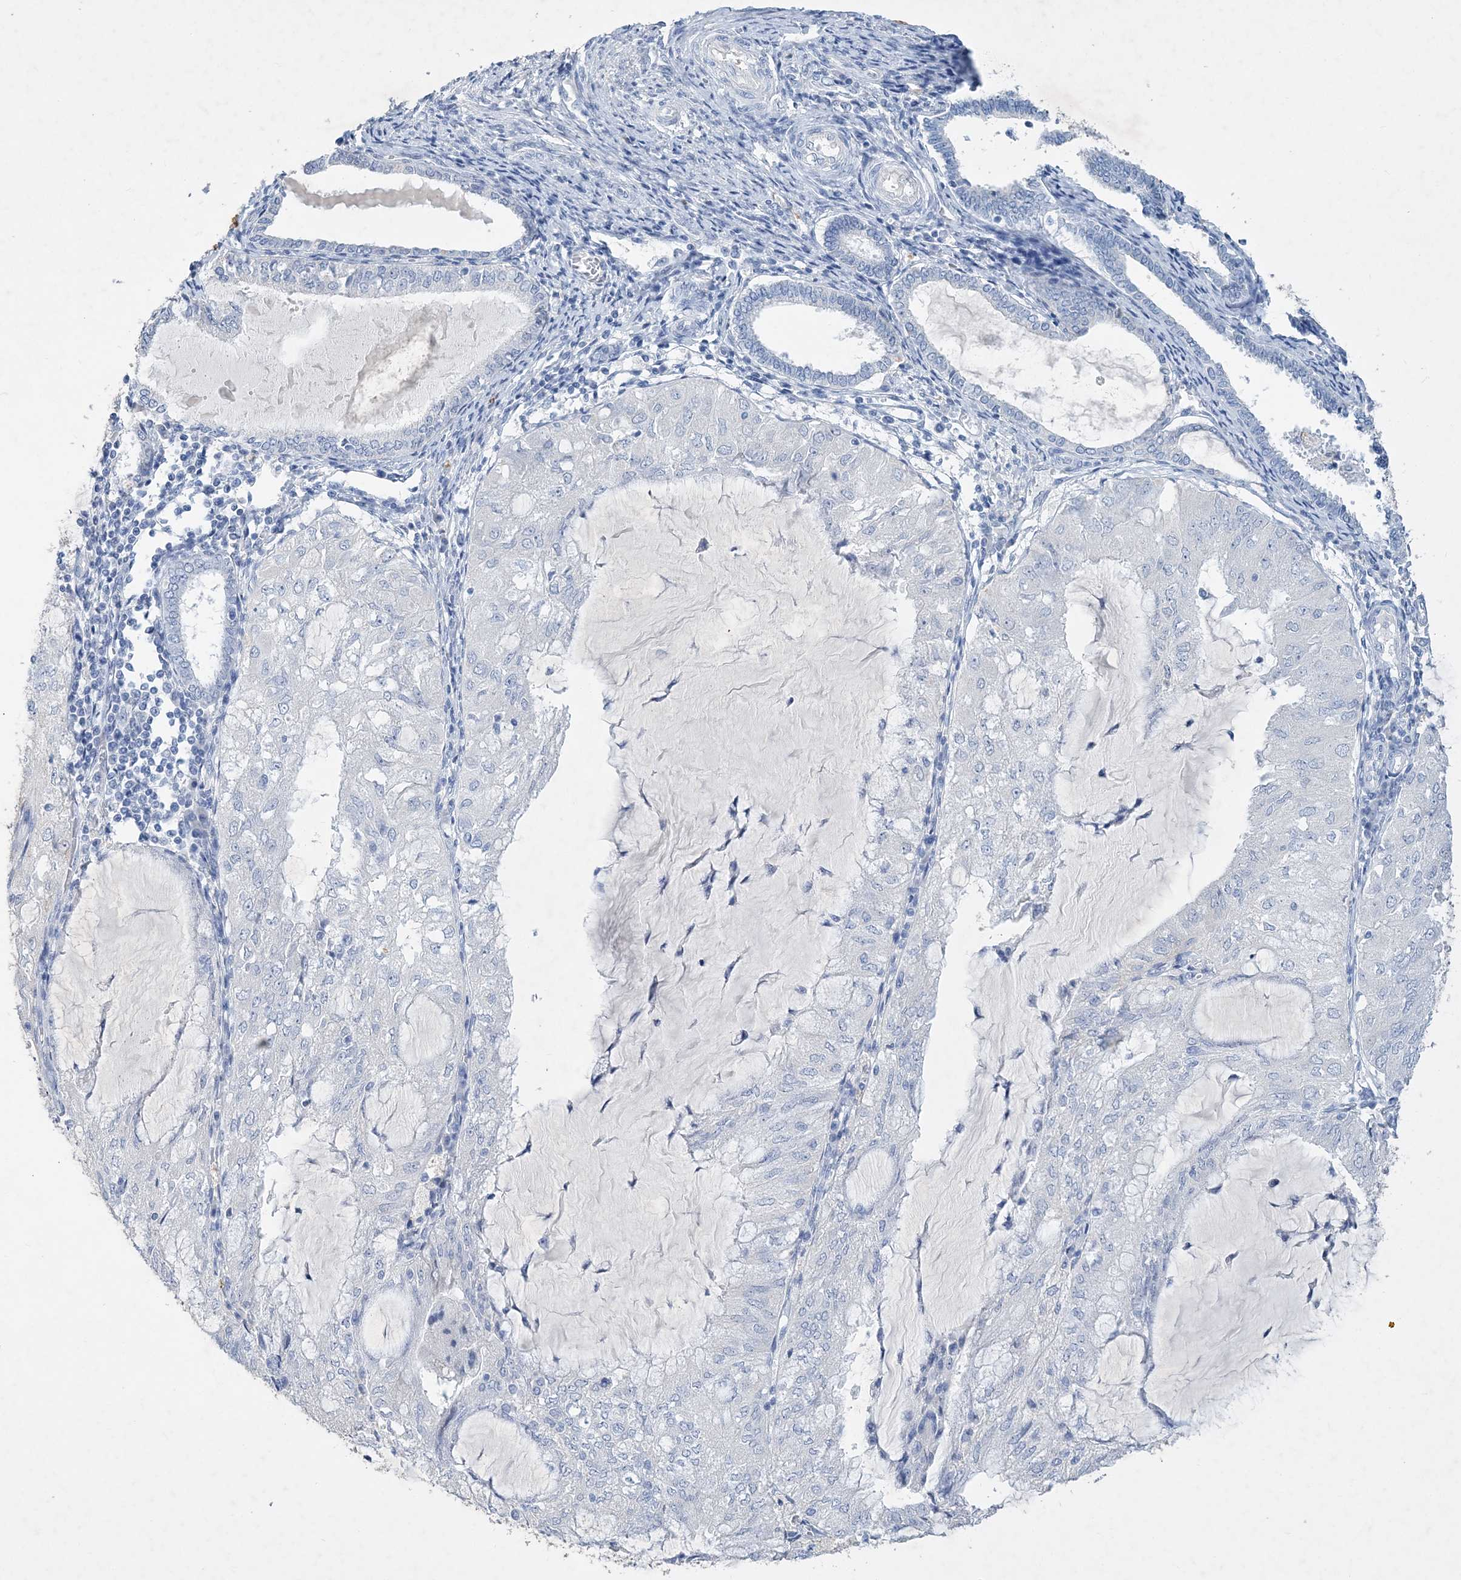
{"staining": {"intensity": "negative", "quantity": "none", "location": "none"}, "tissue": "endometrial cancer", "cell_type": "Tumor cells", "image_type": "cancer", "snomed": [{"axis": "morphology", "description": "Adenocarcinoma, NOS"}, {"axis": "topography", "description": "Endometrium"}], "caption": "Adenocarcinoma (endometrial) stained for a protein using immunohistochemistry shows no positivity tumor cells.", "gene": "COPS8", "patient": {"sex": "female", "age": 81}}